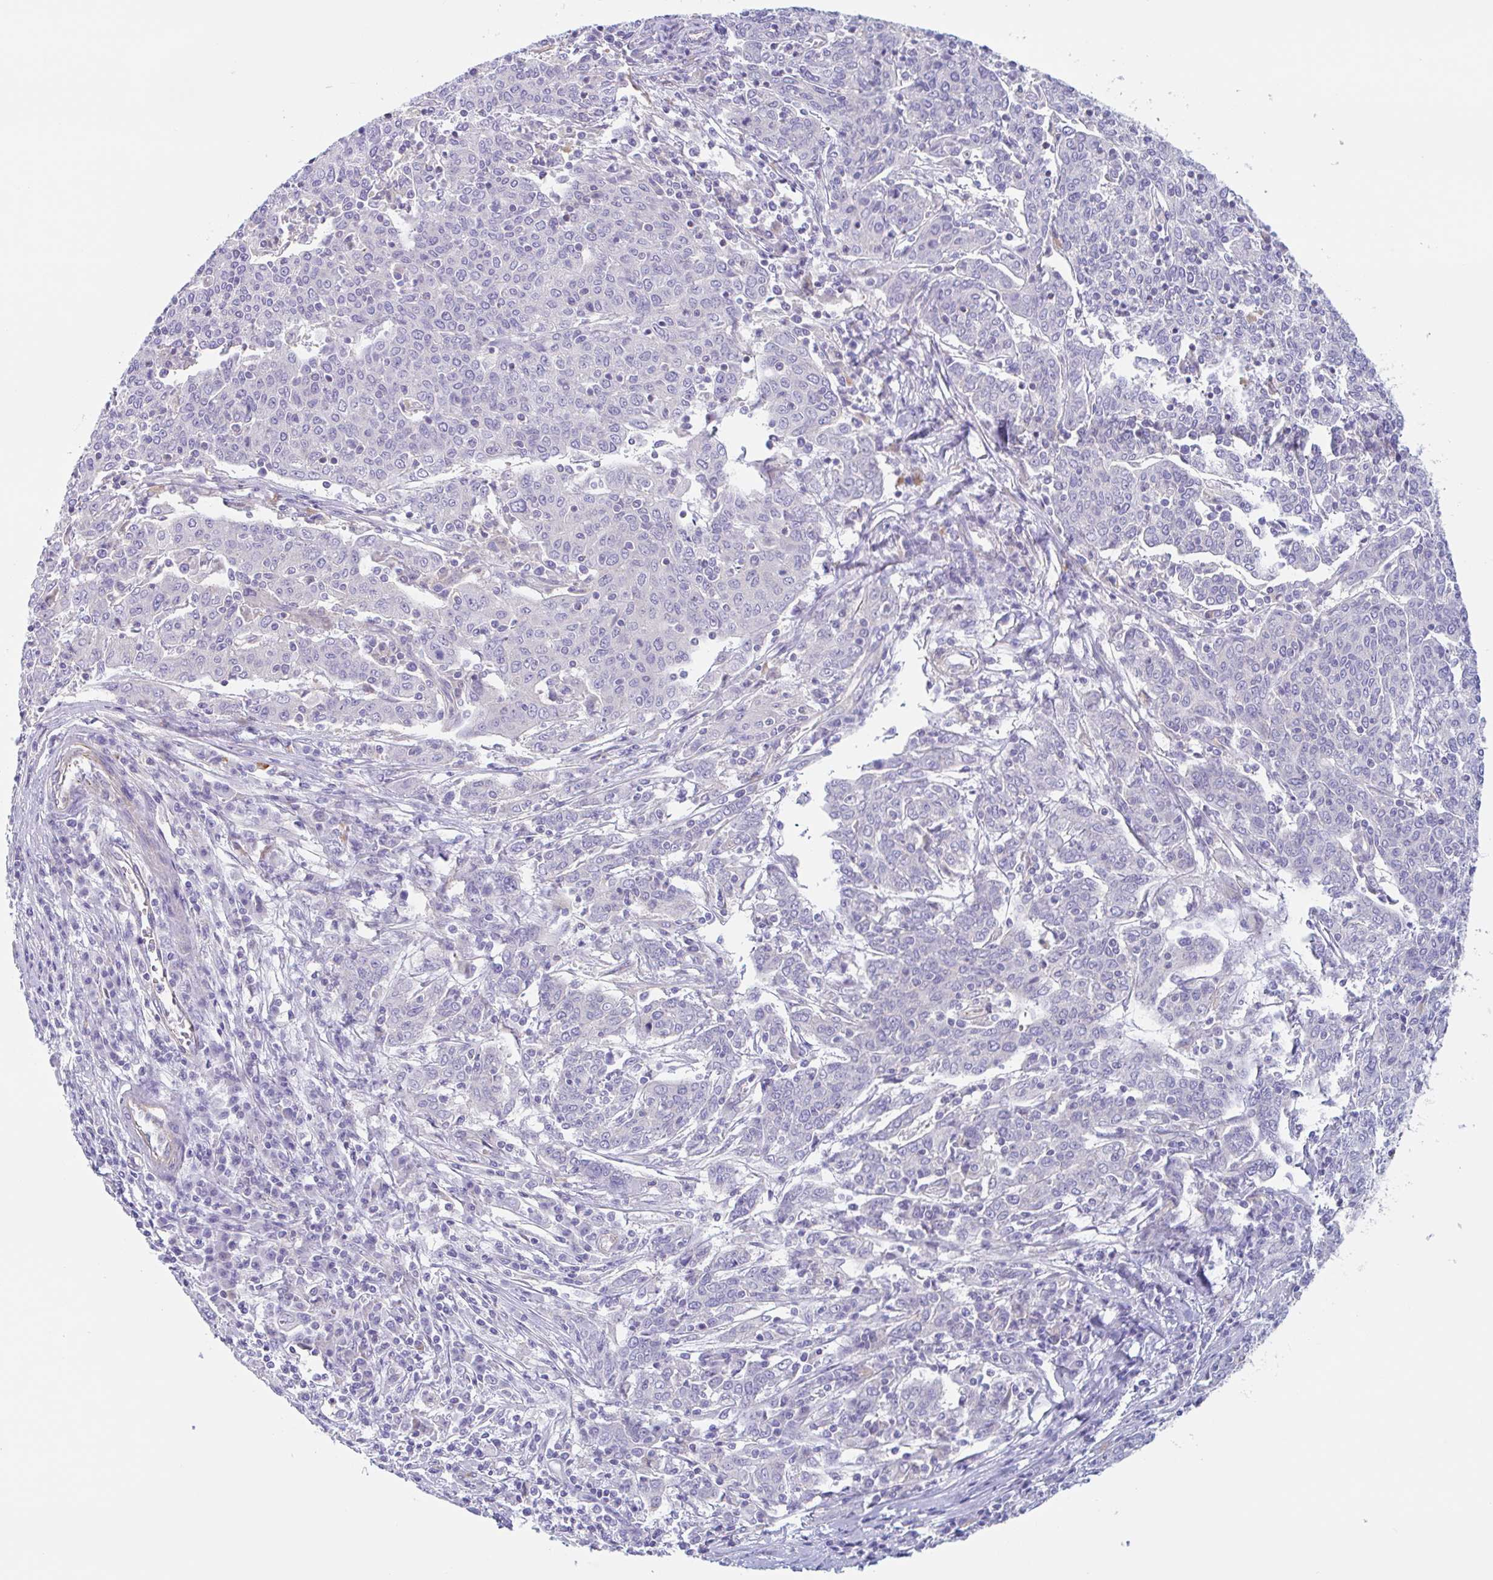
{"staining": {"intensity": "negative", "quantity": "none", "location": "none"}, "tissue": "cervical cancer", "cell_type": "Tumor cells", "image_type": "cancer", "snomed": [{"axis": "morphology", "description": "Squamous cell carcinoma, NOS"}, {"axis": "topography", "description": "Cervix"}], "caption": "High magnification brightfield microscopy of cervical cancer (squamous cell carcinoma) stained with DAB (3,3'-diaminobenzidine) (brown) and counterstained with hematoxylin (blue): tumor cells show no significant expression.", "gene": "LENG9", "patient": {"sex": "female", "age": 67}}